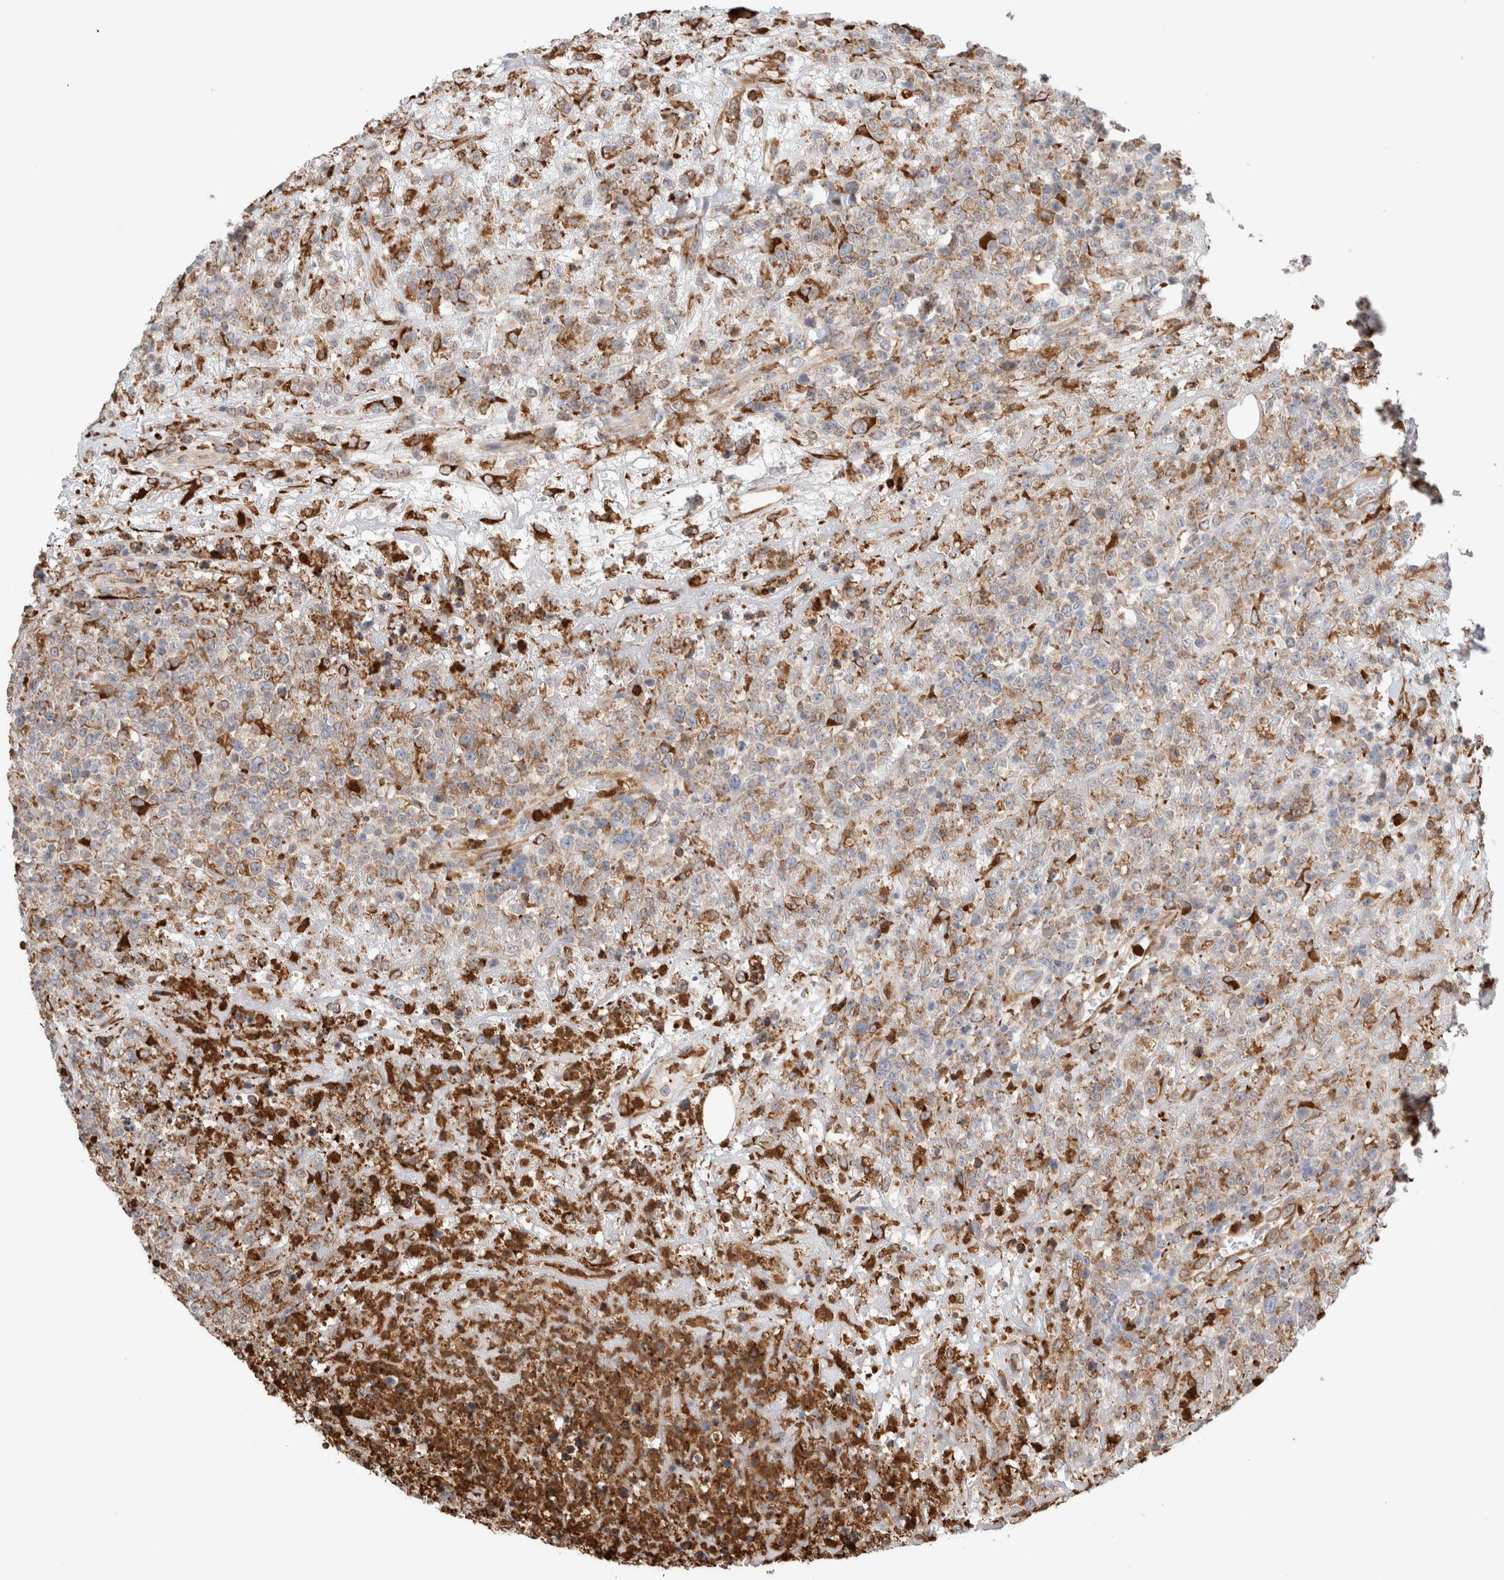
{"staining": {"intensity": "strong", "quantity": "<25%", "location": "cytoplasmic/membranous"}, "tissue": "lymphoma", "cell_type": "Tumor cells", "image_type": "cancer", "snomed": [{"axis": "morphology", "description": "Malignant lymphoma, non-Hodgkin's type, High grade"}, {"axis": "topography", "description": "Colon"}], "caption": "This micrograph demonstrates immunohistochemistry (IHC) staining of lymphoma, with medium strong cytoplasmic/membranous expression in about <25% of tumor cells.", "gene": "P4HA1", "patient": {"sex": "female", "age": 53}}